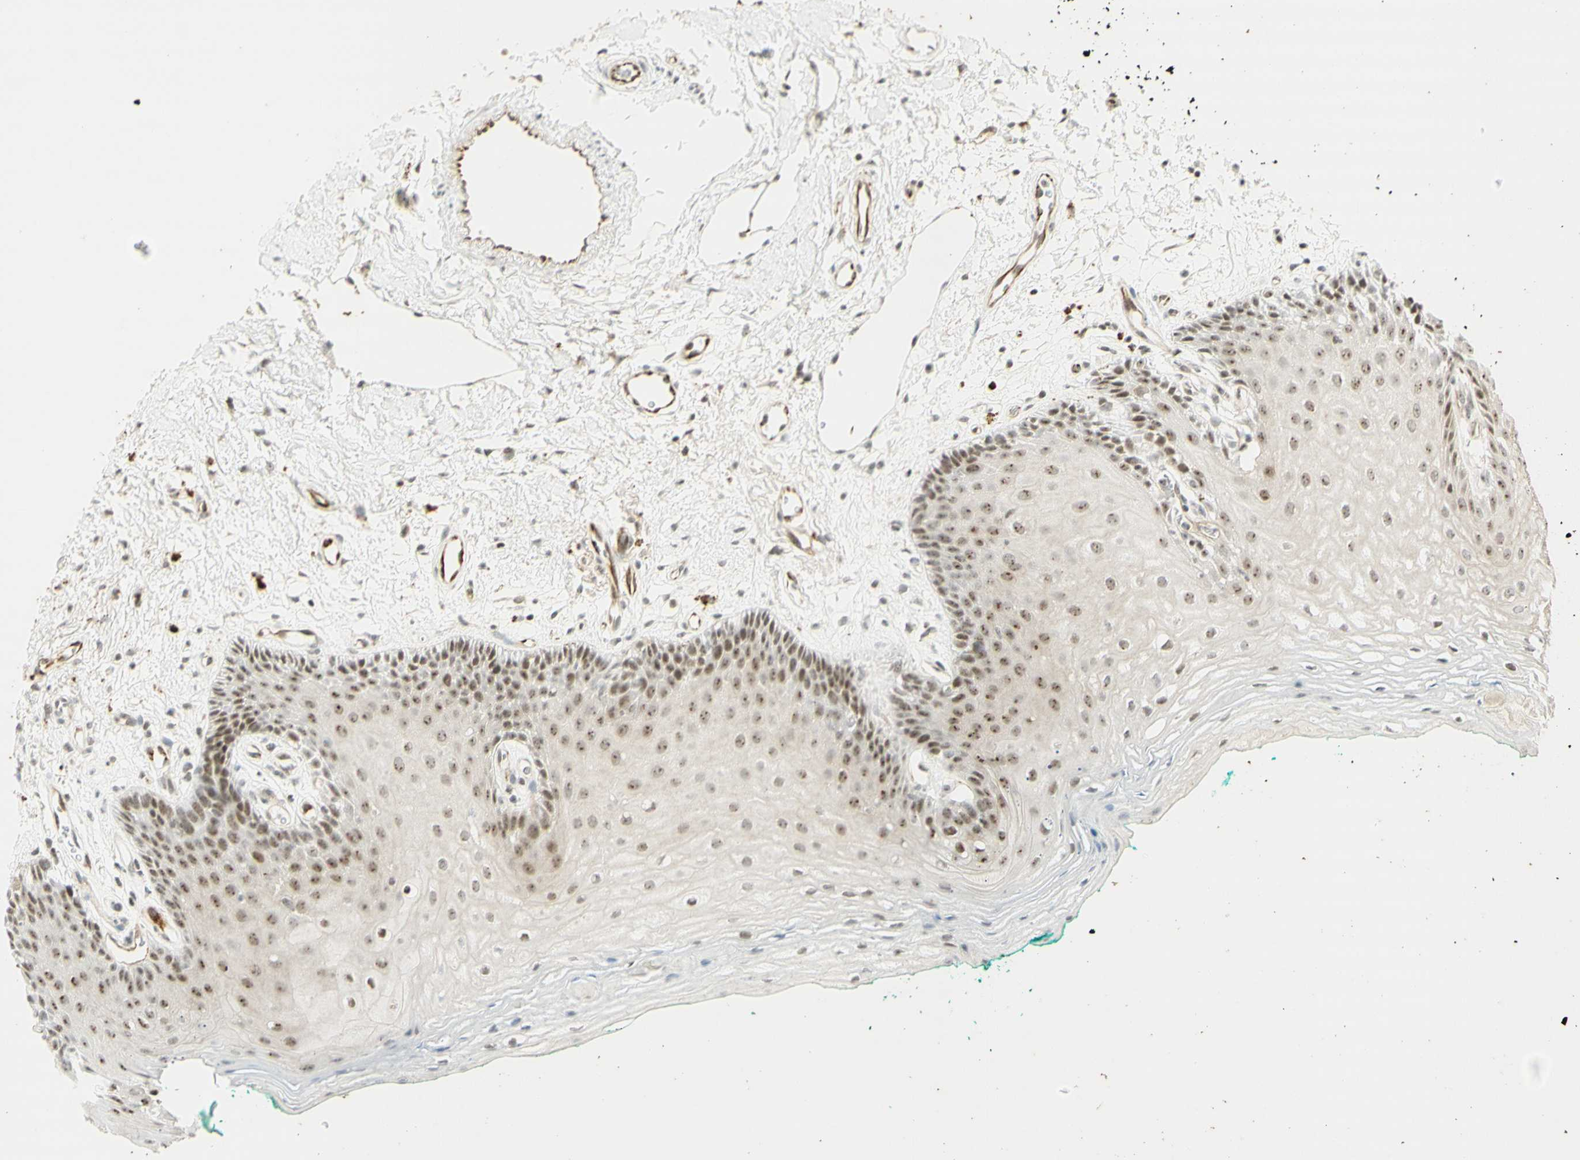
{"staining": {"intensity": "moderate", "quantity": ">75%", "location": "nuclear"}, "tissue": "oral mucosa", "cell_type": "Squamous epithelial cells", "image_type": "normal", "snomed": [{"axis": "morphology", "description": "Normal tissue, NOS"}, {"axis": "topography", "description": "Skeletal muscle"}, {"axis": "topography", "description": "Oral tissue"}, {"axis": "topography", "description": "Peripheral nerve tissue"}], "caption": "The image demonstrates staining of benign oral mucosa, revealing moderate nuclear protein positivity (brown color) within squamous epithelial cells.", "gene": "IRF1", "patient": {"sex": "female", "age": 84}}